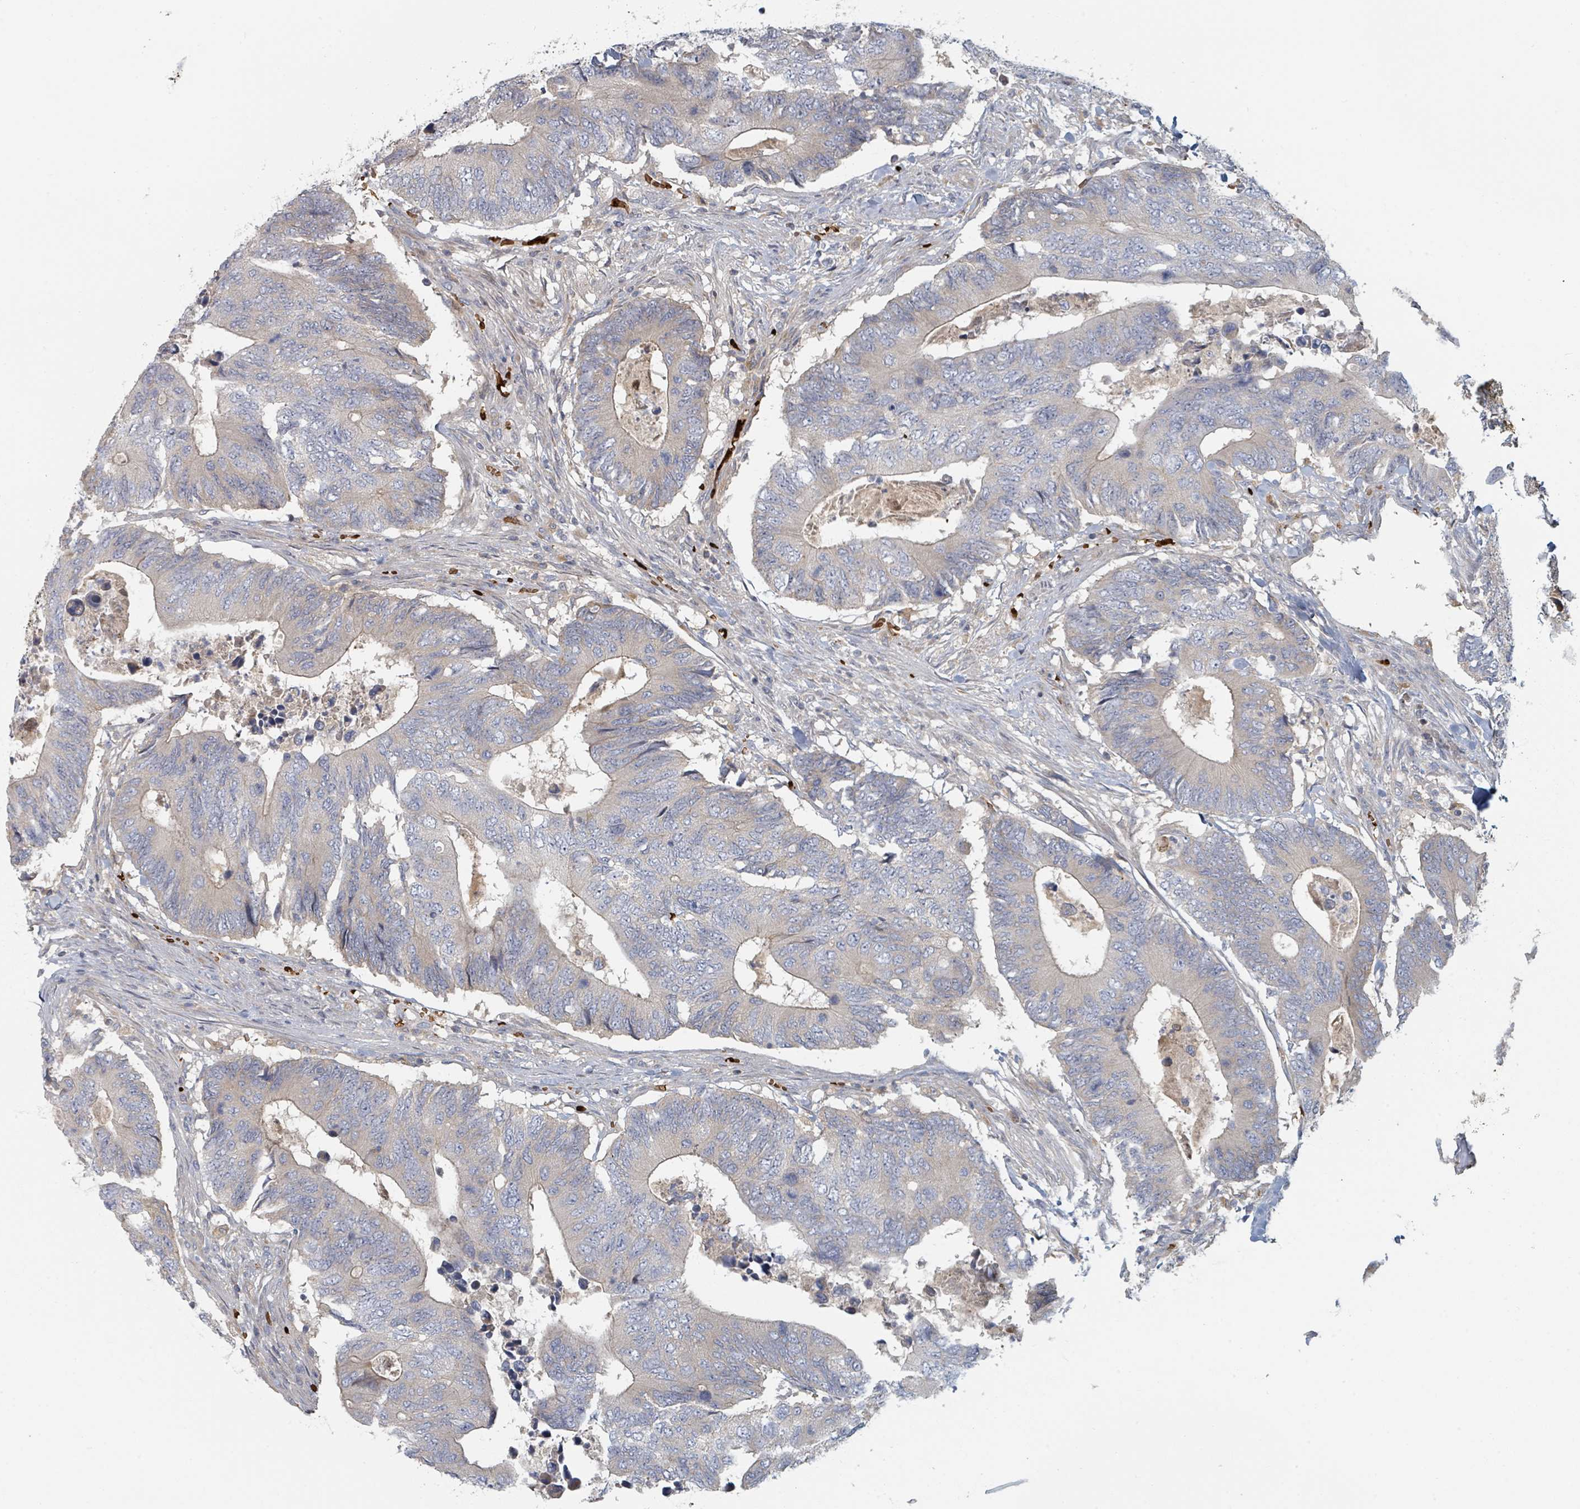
{"staining": {"intensity": "negative", "quantity": "none", "location": "none"}, "tissue": "colorectal cancer", "cell_type": "Tumor cells", "image_type": "cancer", "snomed": [{"axis": "morphology", "description": "Adenocarcinoma, NOS"}, {"axis": "topography", "description": "Colon"}], "caption": "Immunohistochemistry of human colorectal adenocarcinoma displays no expression in tumor cells.", "gene": "TRPC4AP", "patient": {"sex": "male", "age": 87}}